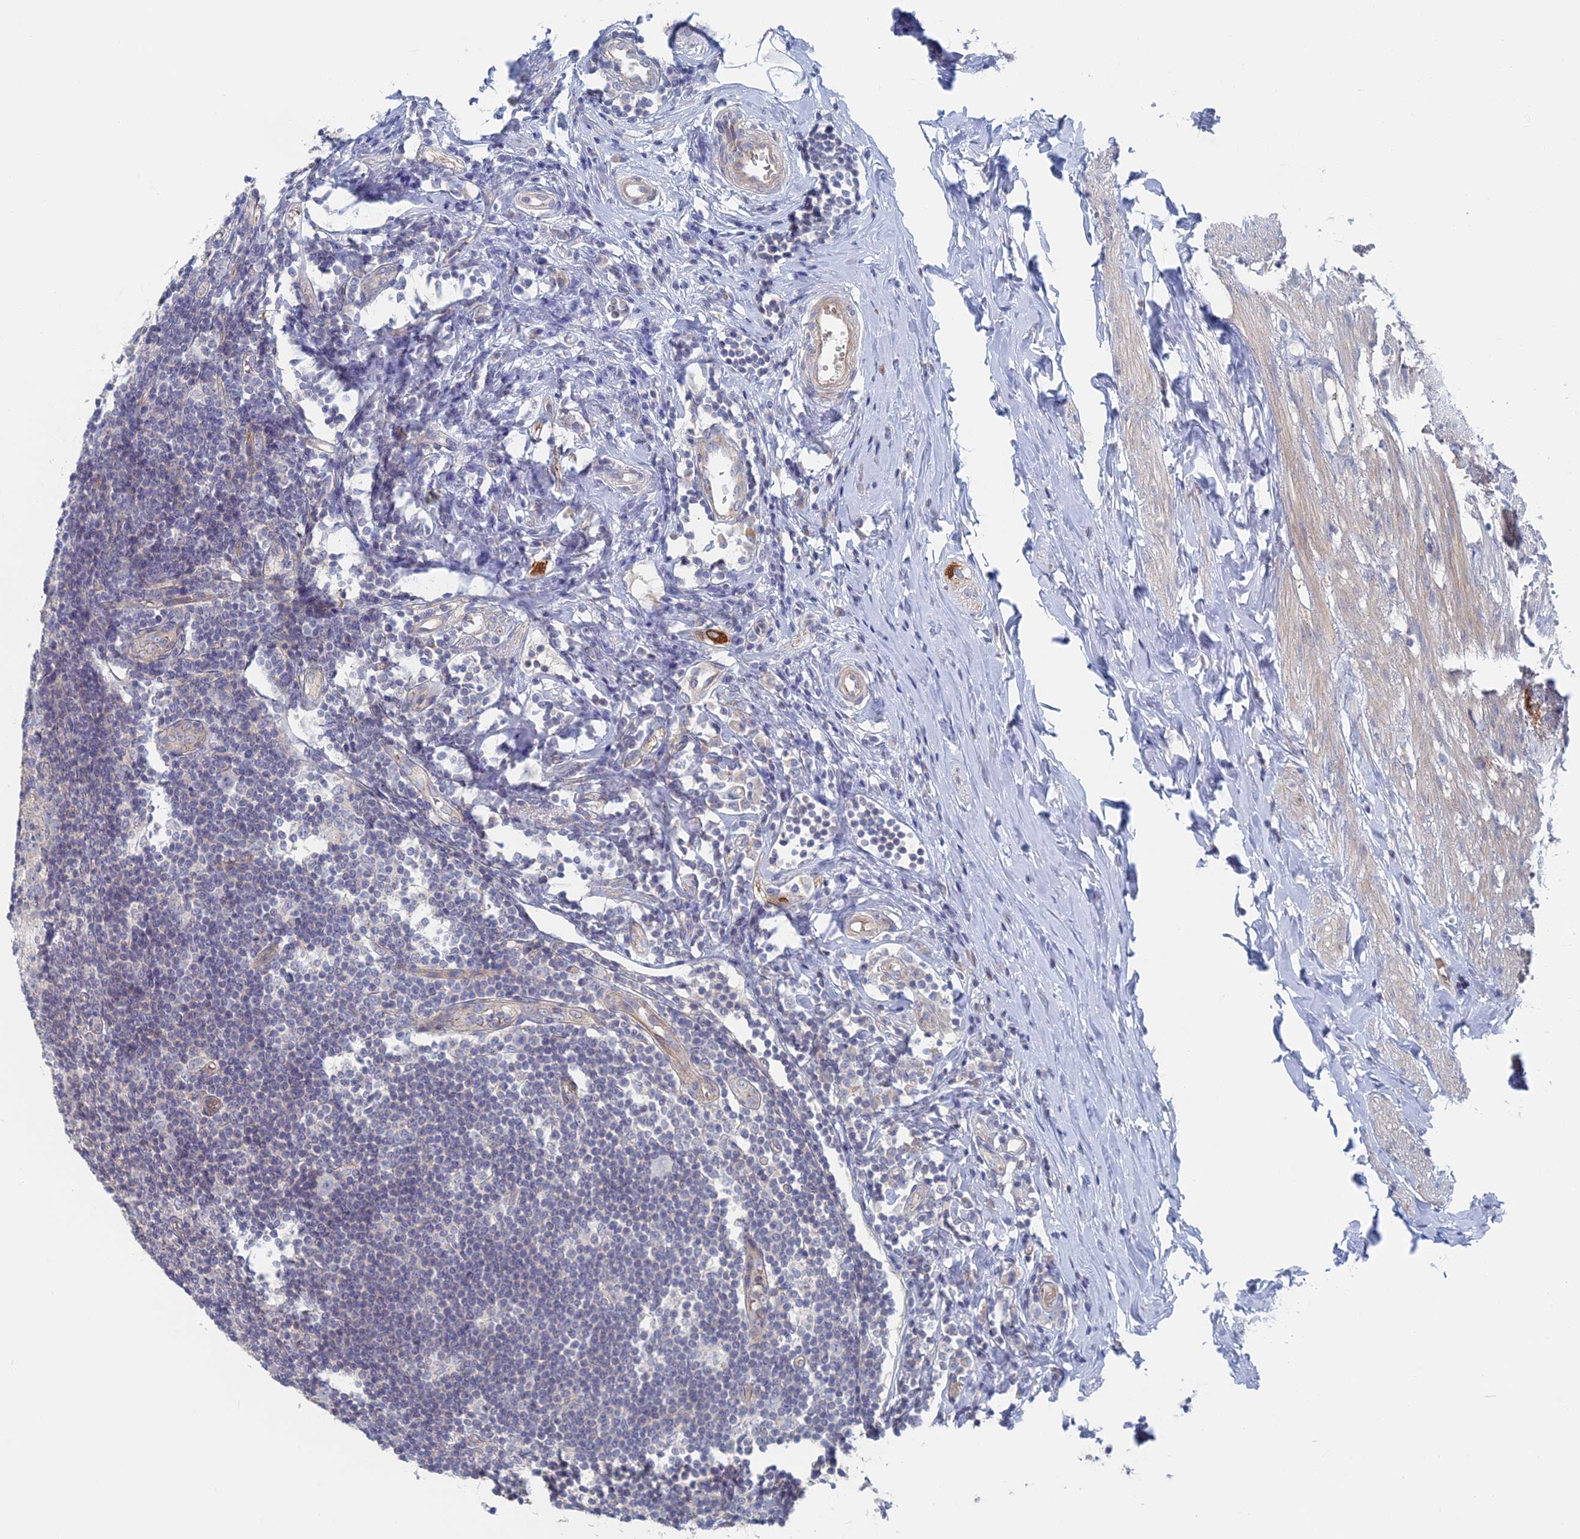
{"staining": {"intensity": "moderate", "quantity": "<25%", "location": "cytoplasmic/membranous"}, "tissue": "appendix", "cell_type": "Glandular cells", "image_type": "normal", "snomed": [{"axis": "morphology", "description": "Normal tissue, NOS"}, {"axis": "topography", "description": "Appendix"}], "caption": "Appendix stained with IHC demonstrates moderate cytoplasmic/membranous positivity in about <25% of glandular cells. (brown staining indicates protein expression, while blue staining denotes nuclei).", "gene": "TBC1D30", "patient": {"sex": "female", "age": 54}}